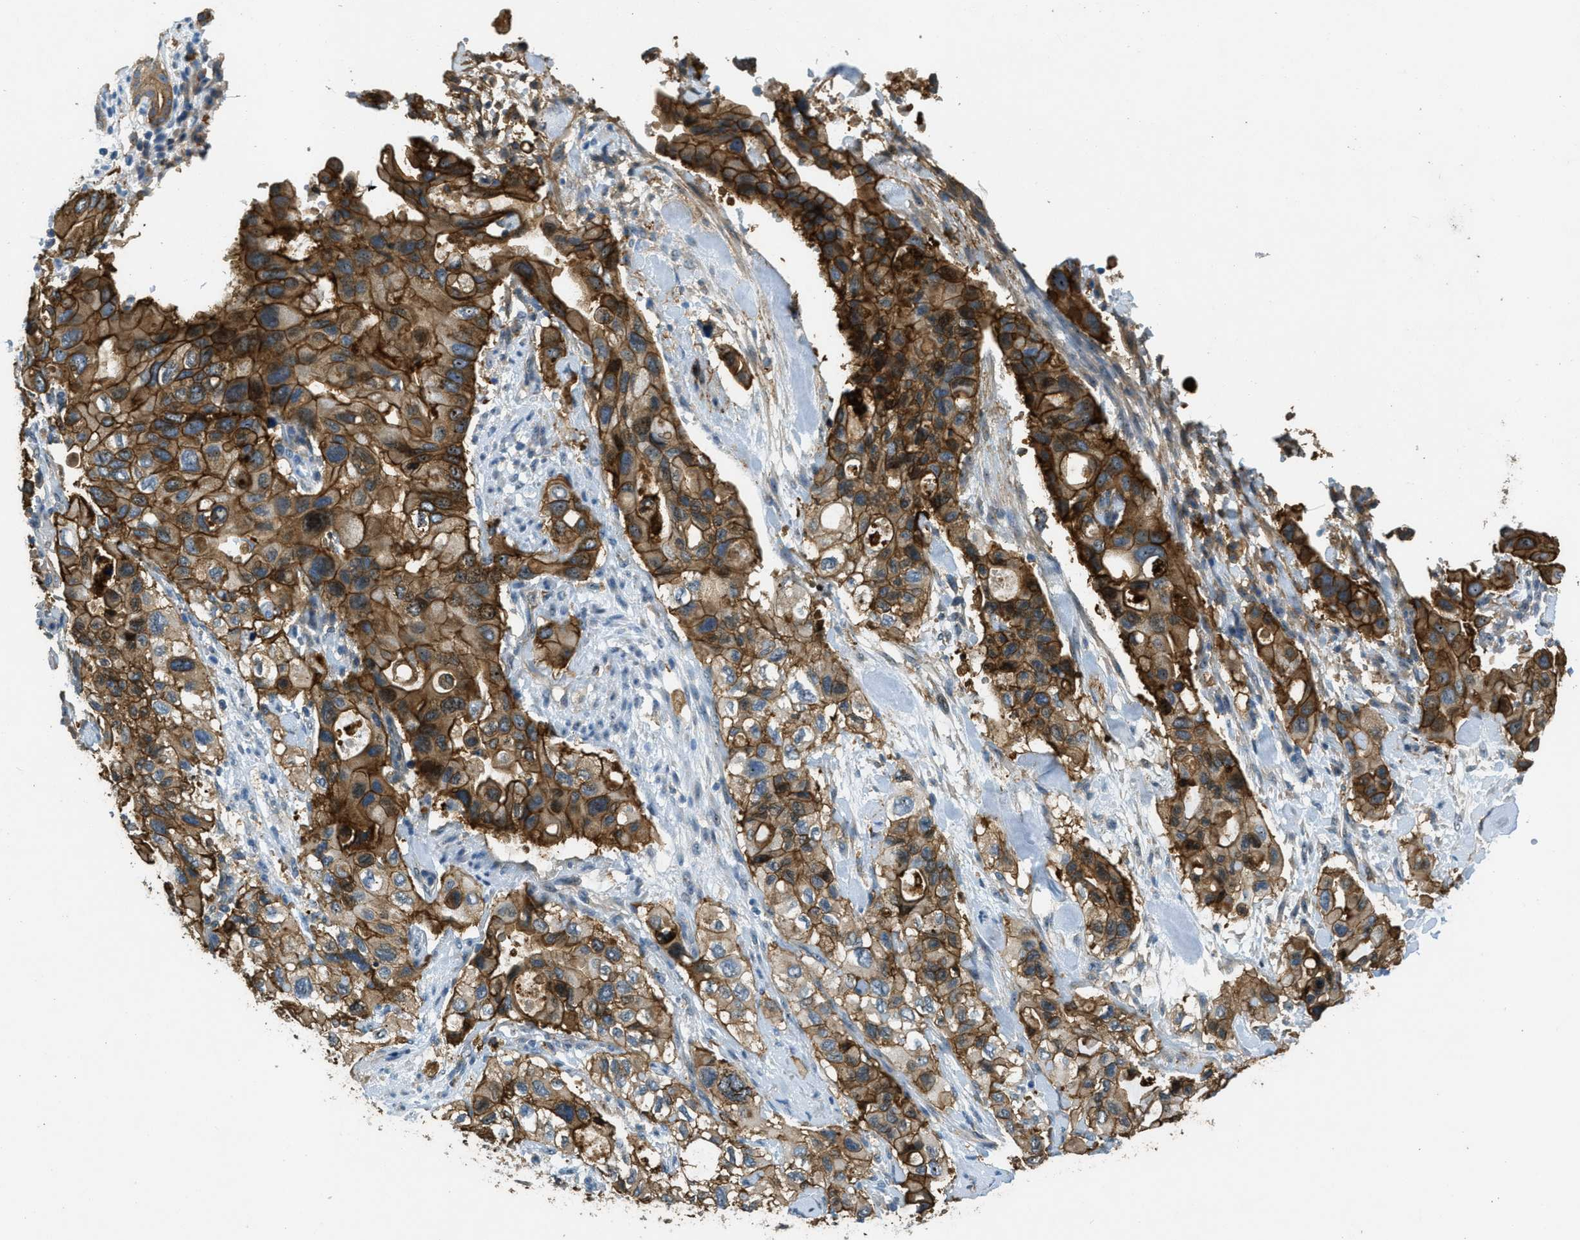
{"staining": {"intensity": "moderate", "quantity": ">75%", "location": "cytoplasmic/membranous,nuclear"}, "tissue": "pancreatic cancer", "cell_type": "Tumor cells", "image_type": "cancer", "snomed": [{"axis": "morphology", "description": "Adenocarcinoma, NOS"}, {"axis": "topography", "description": "Pancreas"}], "caption": "This is a photomicrograph of IHC staining of adenocarcinoma (pancreatic), which shows moderate expression in the cytoplasmic/membranous and nuclear of tumor cells.", "gene": "OSMR", "patient": {"sex": "female", "age": 56}}